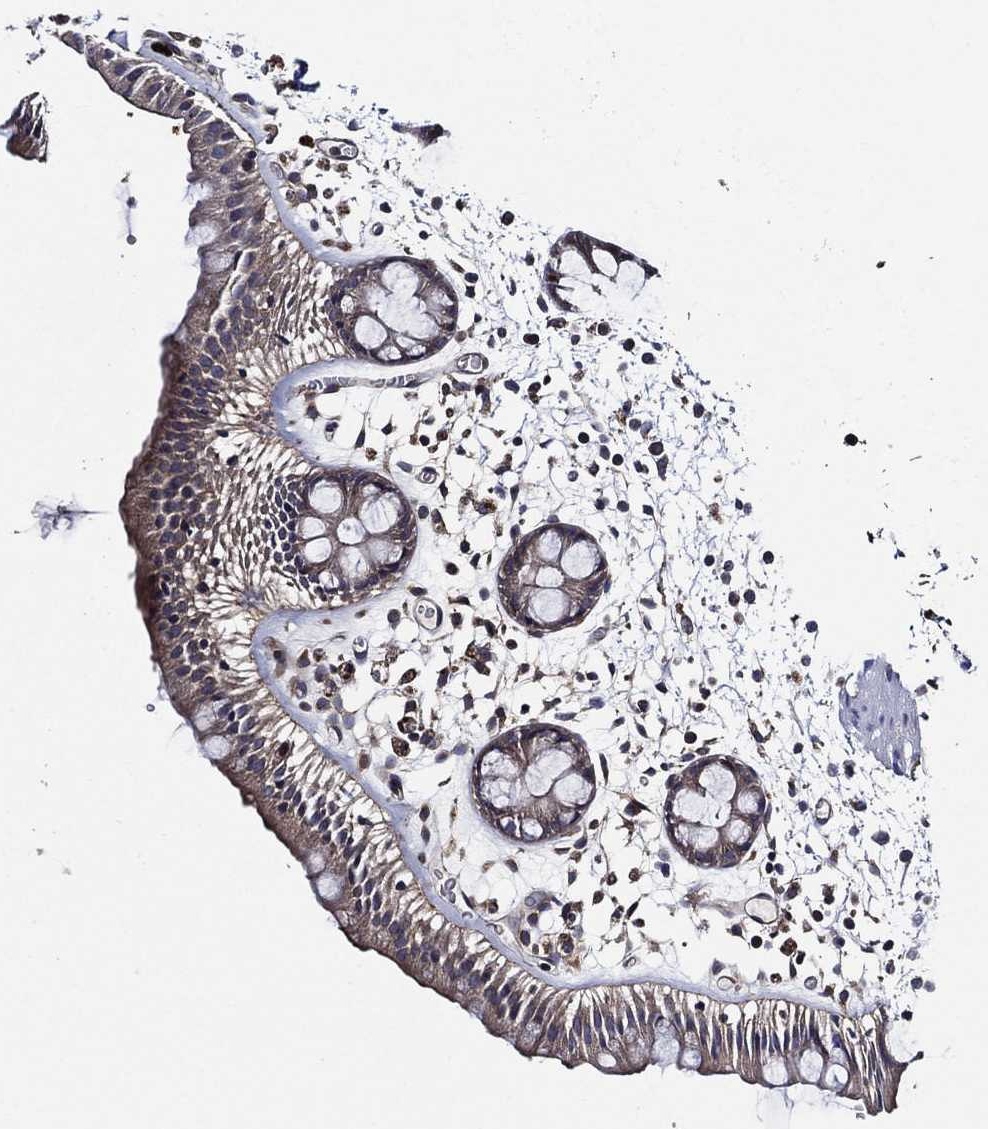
{"staining": {"intensity": "moderate", "quantity": "<25%", "location": "nuclear"}, "tissue": "rectum", "cell_type": "Glandular cells", "image_type": "normal", "snomed": [{"axis": "morphology", "description": "Normal tissue, NOS"}, {"axis": "topography", "description": "Rectum"}], "caption": "Protein staining reveals moderate nuclear positivity in approximately <25% of glandular cells in unremarkable rectum. Immunohistochemistry (ihc) stains the protein of interest in brown and the nuclei are stained blue.", "gene": "KIF20B", "patient": {"sex": "male", "age": 57}}